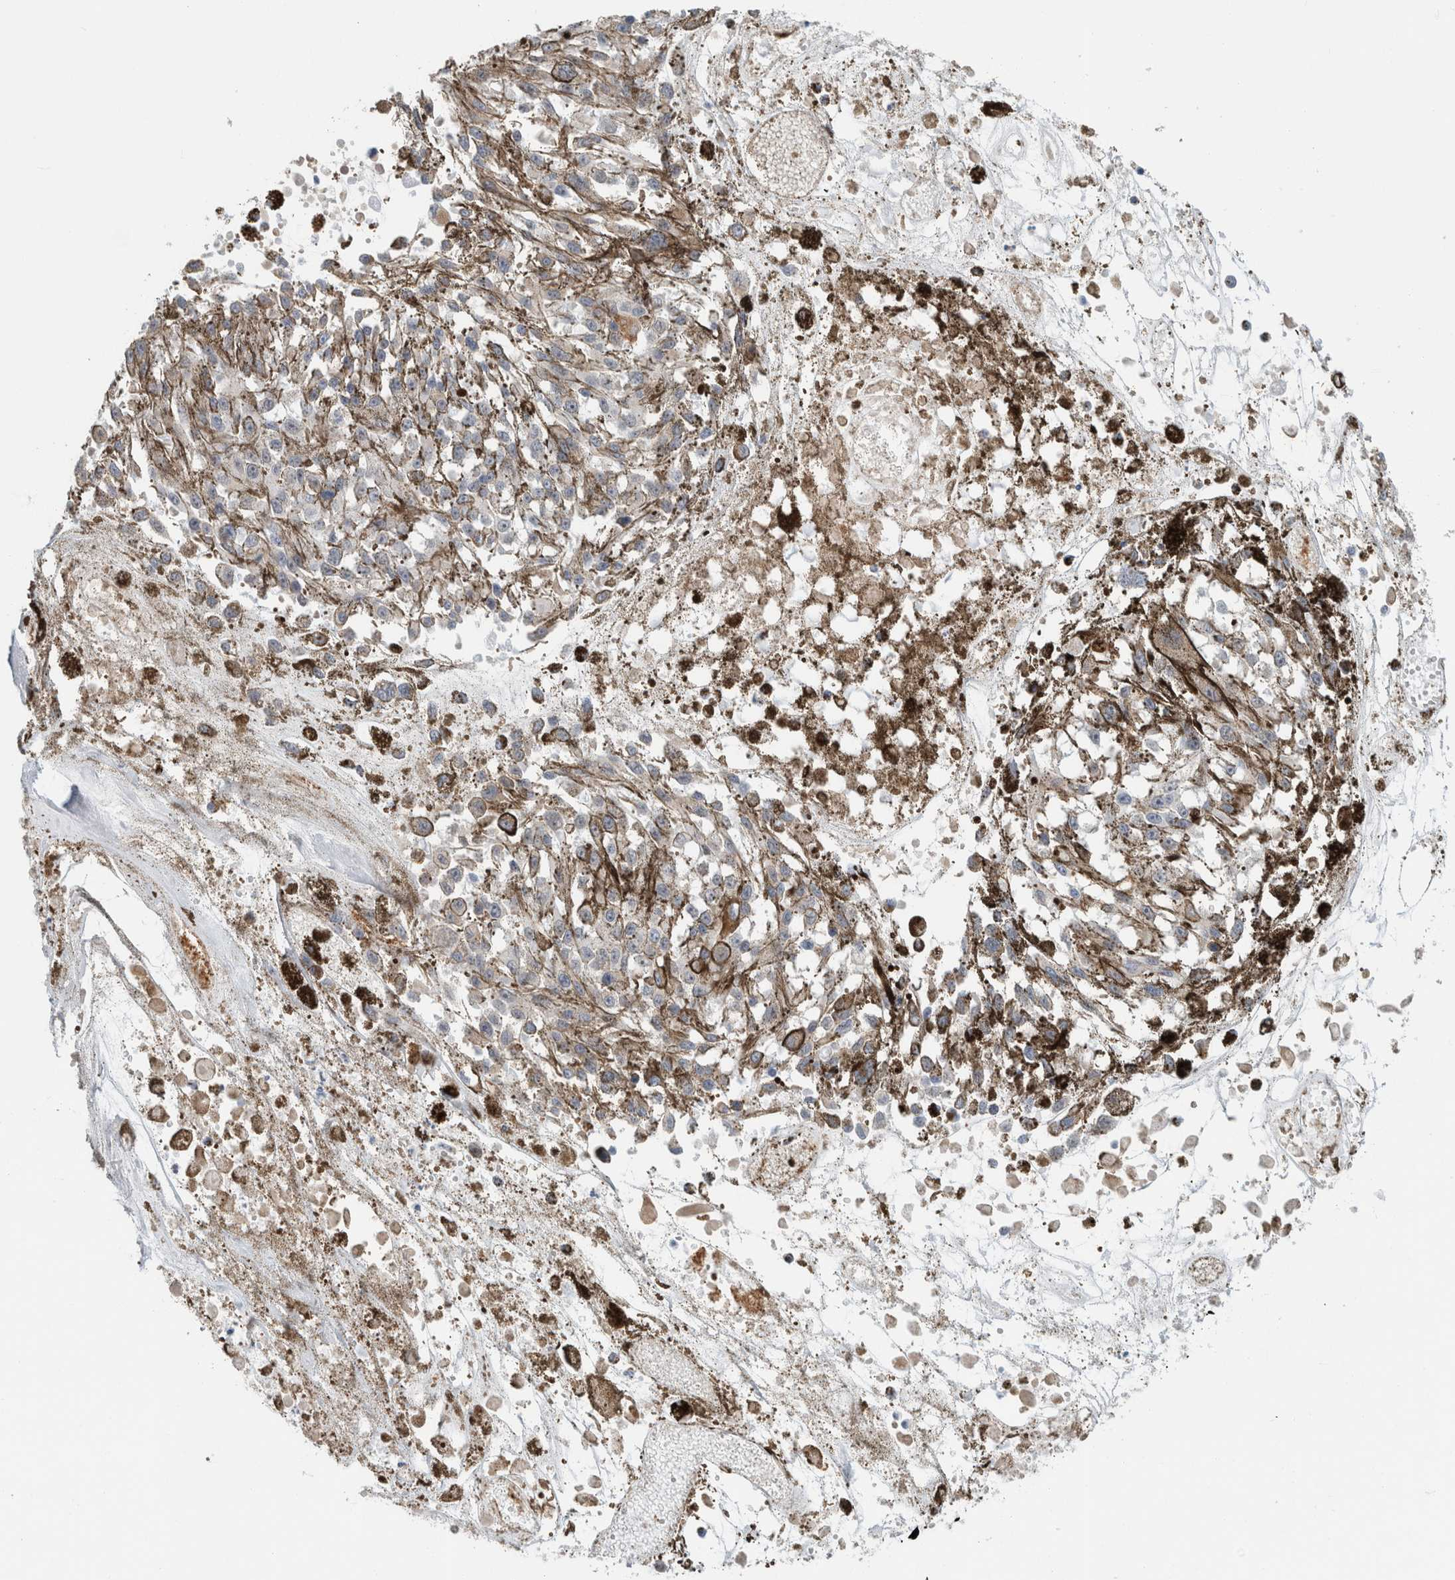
{"staining": {"intensity": "negative", "quantity": "none", "location": "none"}, "tissue": "melanoma", "cell_type": "Tumor cells", "image_type": "cancer", "snomed": [{"axis": "morphology", "description": "Malignant melanoma, Metastatic site"}, {"axis": "topography", "description": "Lymph node"}], "caption": "Tumor cells are negative for protein expression in human melanoma.", "gene": "CRAT", "patient": {"sex": "male", "age": 59}}